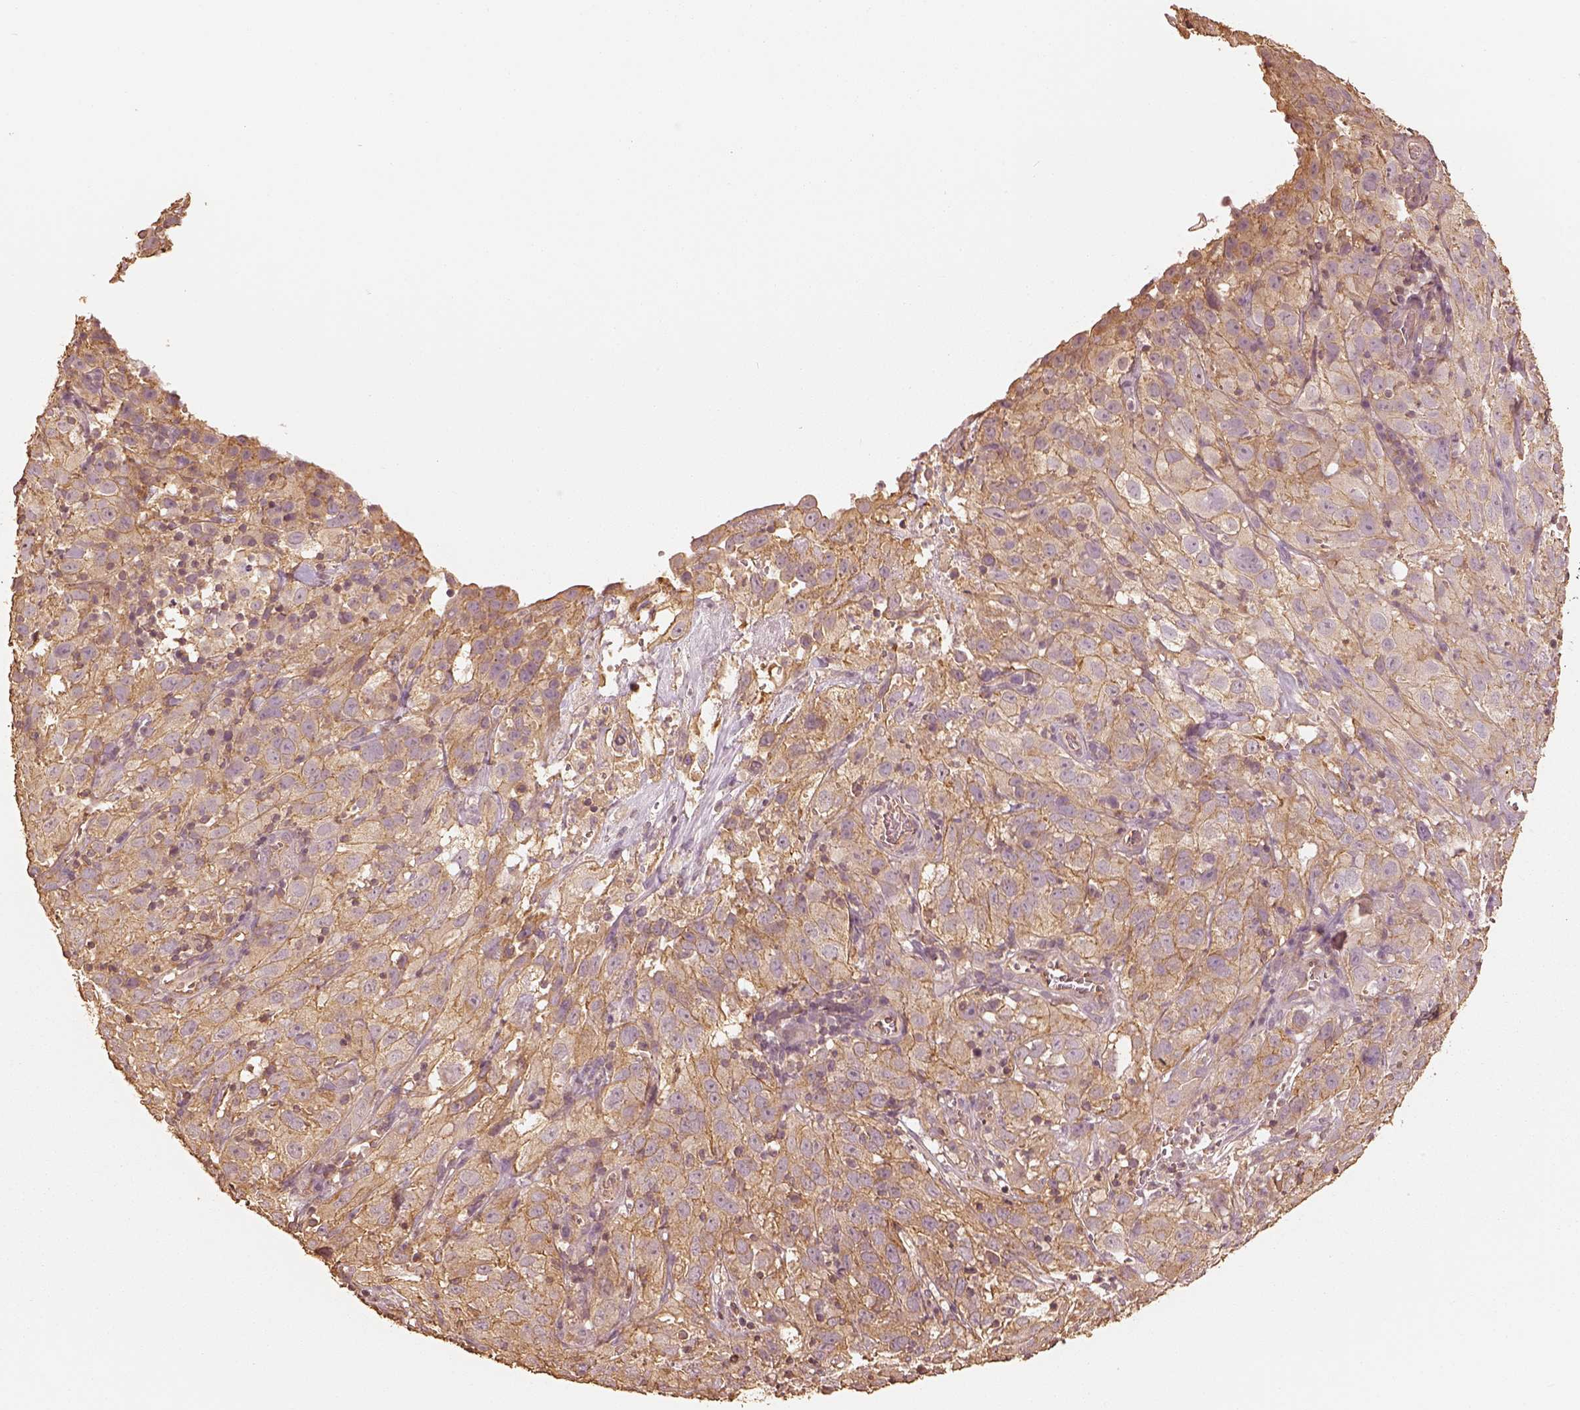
{"staining": {"intensity": "moderate", "quantity": "25%-75%", "location": "cytoplasmic/membranous"}, "tissue": "cervical cancer", "cell_type": "Tumor cells", "image_type": "cancer", "snomed": [{"axis": "morphology", "description": "Squamous cell carcinoma, NOS"}, {"axis": "topography", "description": "Cervix"}], "caption": "Human cervical squamous cell carcinoma stained with a protein marker shows moderate staining in tumor cells.", "gene": "WDR7", "patient": {"sex": "female", "age": 32}}